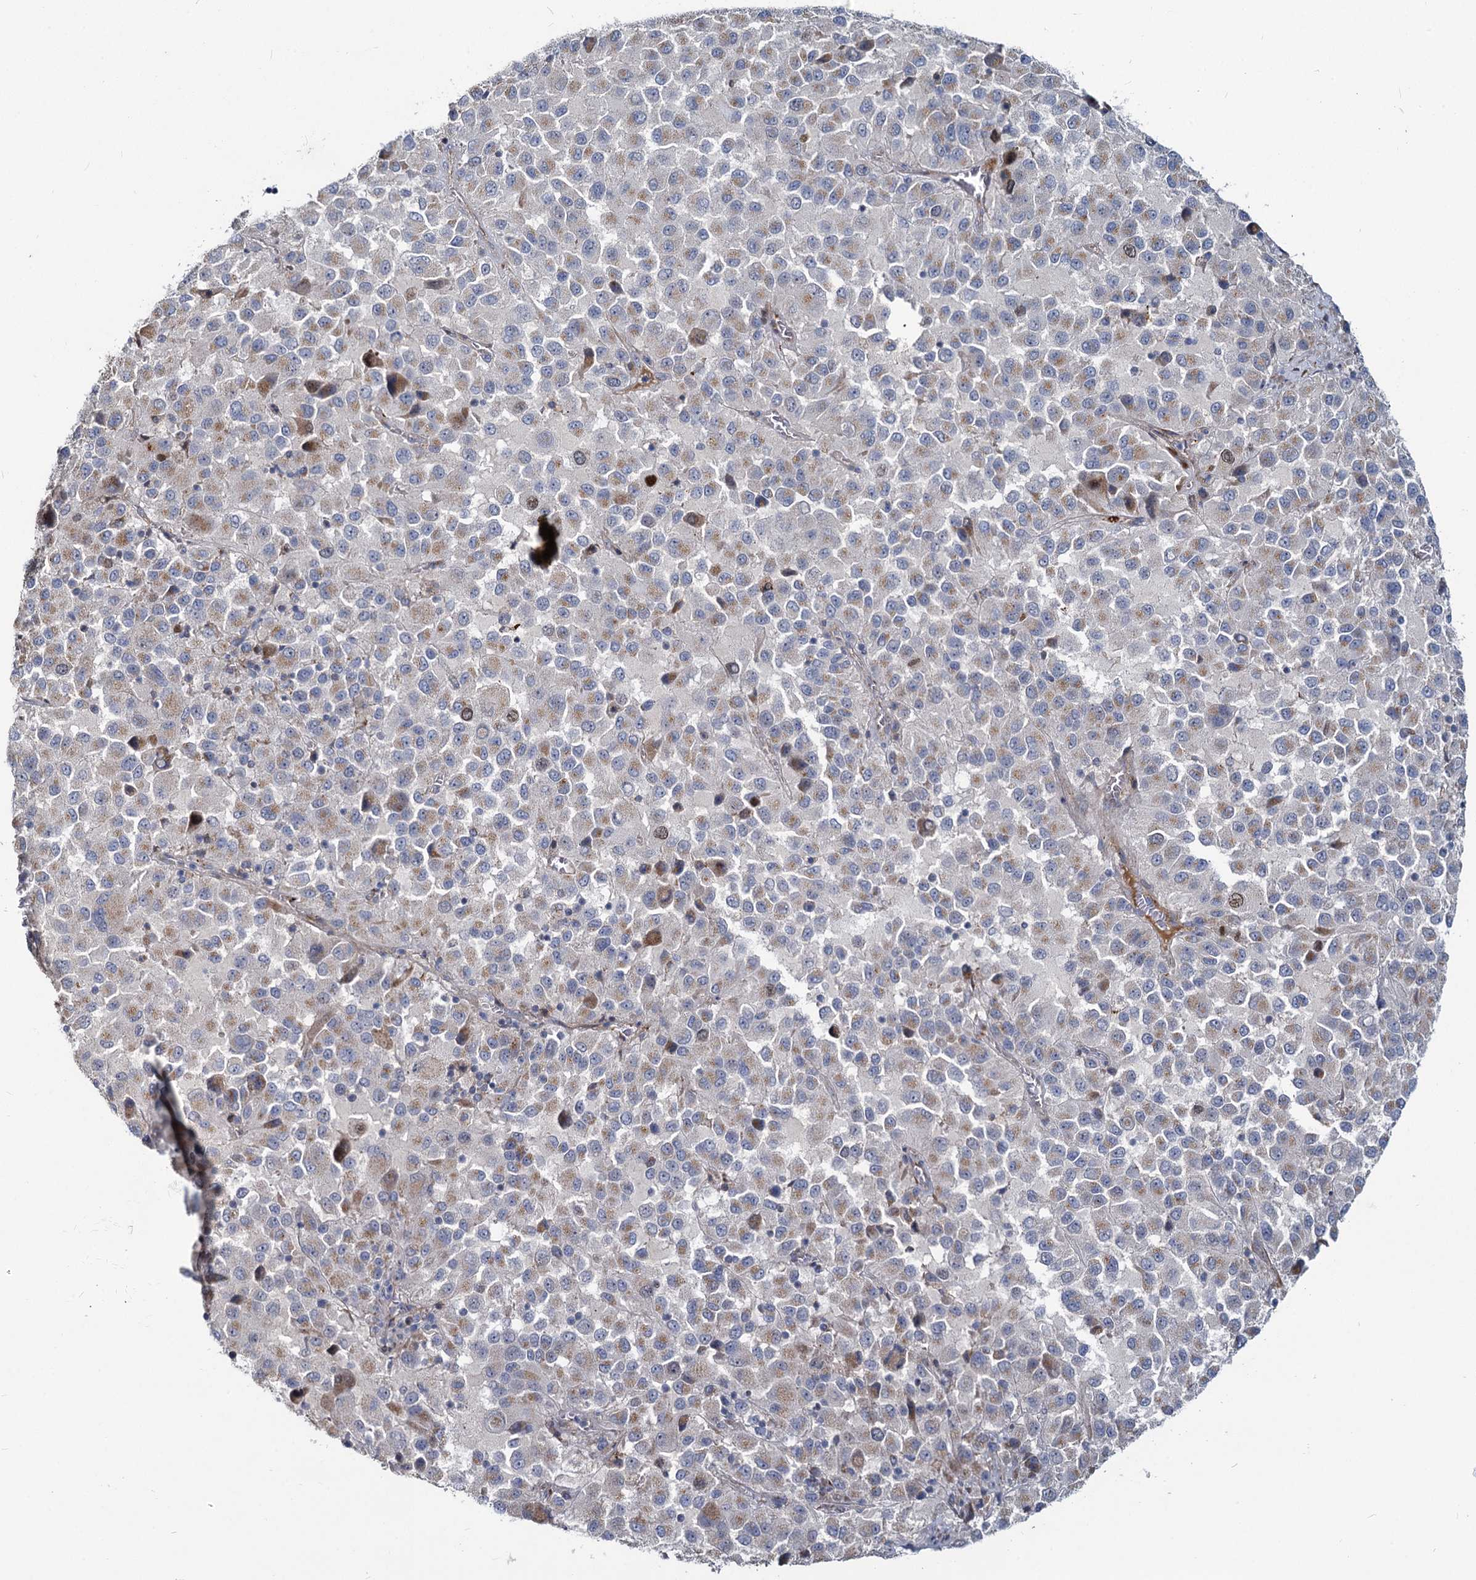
{"staining": {"intensity": "weak", "quantity": "25%-75%", "location": "cytoplasmic/membranous"}, "tissue": "melanoma", "cell_type": "Tumor cells", "image_type": "cancer", "snomed": [{"axis": "morphology", "description": "Malignant melanoma, Metastatic site"}, {"axis": "topography", "description": "Lung"}], "caption": "Brown immunohistochemical staining in malignant melanoma (metastatic site) reveals weak cytoplasmic/membranous expression in about 25%-75% of tumor cells.", "gene": "DCUN1D2", "patient": {"sex": "male", "age": 64}}